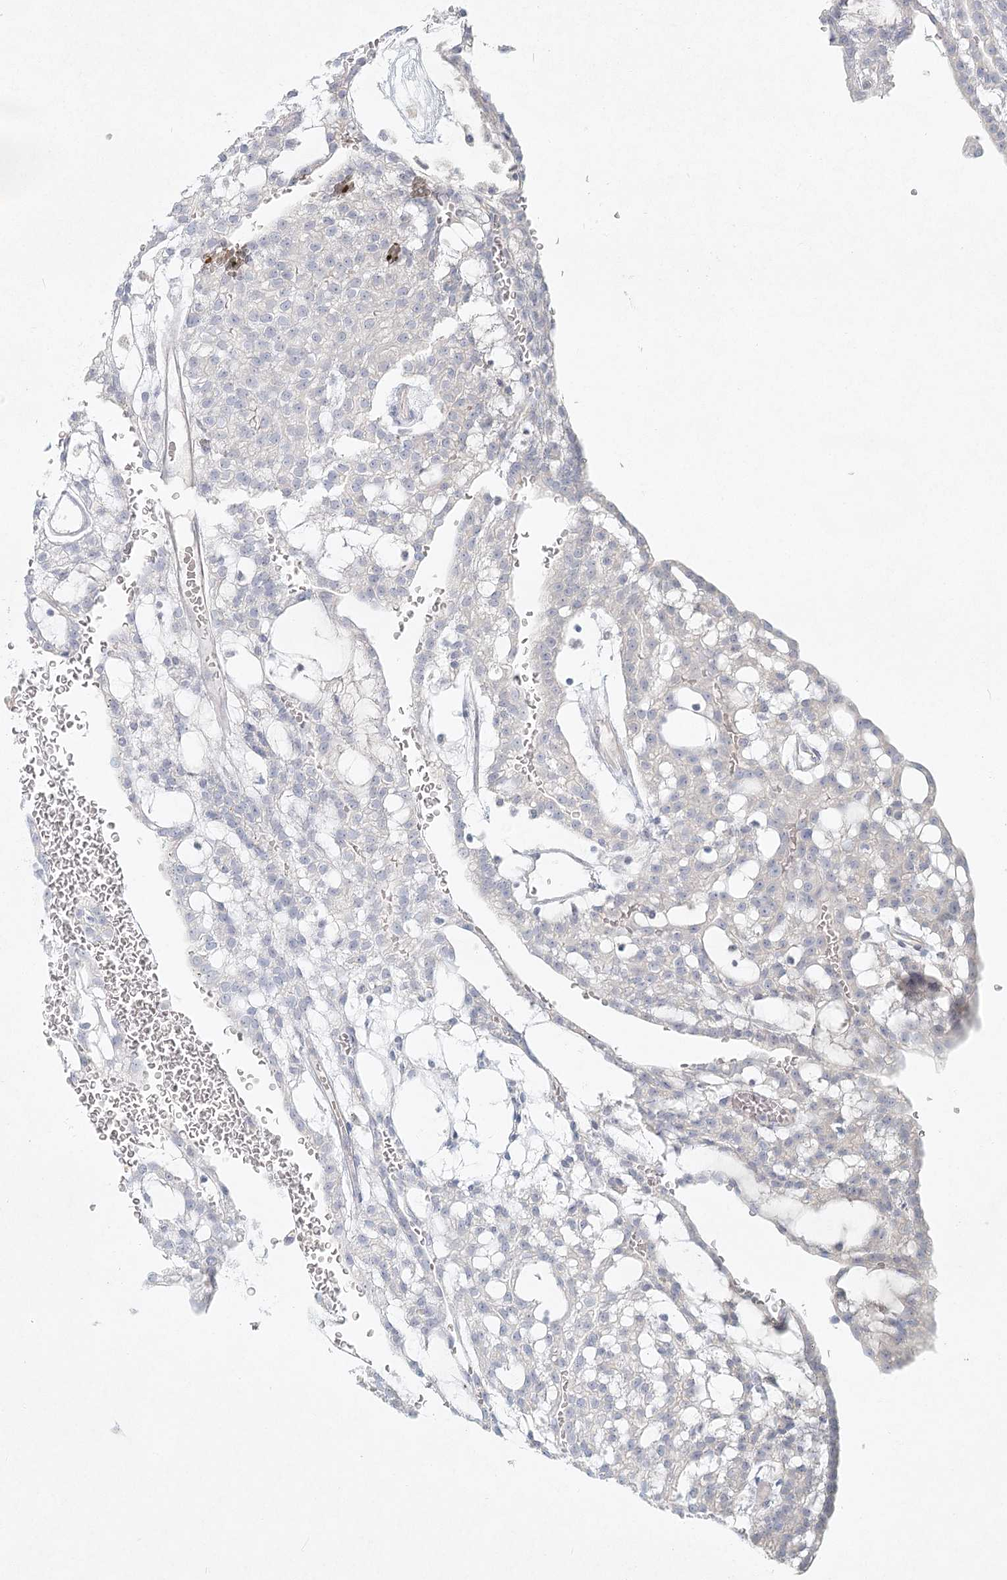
{"staining": {"intensity": "negative", "quantity": "none", "location": "none"}, "tissue": "renal cancer", "cell_type": "Tumor cells", "image_type": "cancer", "snomed": [{"axis": "morphology", "description": "Adenocarcinoma, NOS"}, {"axis": "topography", "description": "Kidney"}], "caption": "Renal cancer stained for a protein using immunohistochemistry (IHC) reveals no staining tumor cells.", "gene": "LRP2BP", "patient": {"sex": "male", "age": 63}}